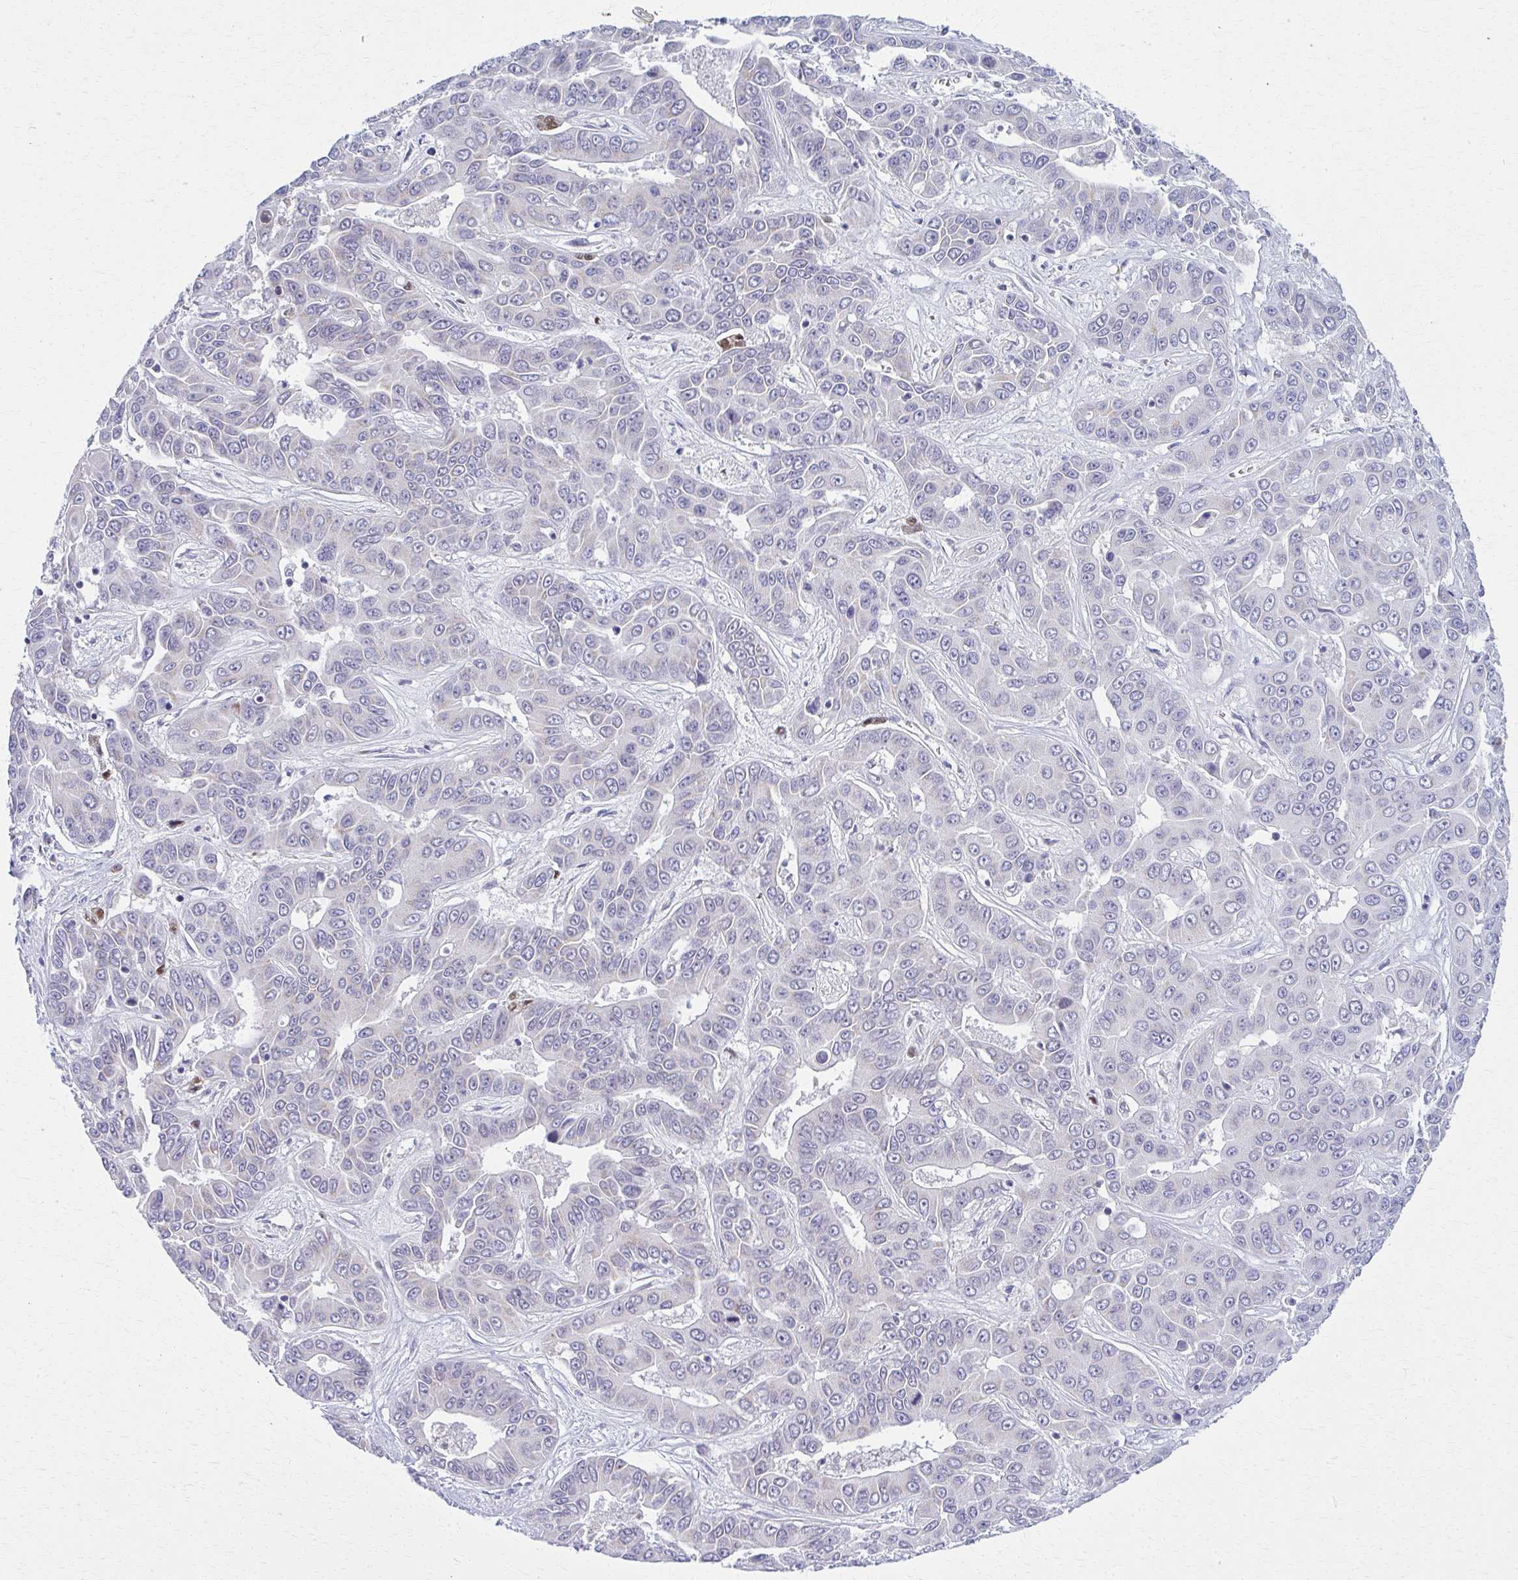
{"staining": {"intensity": "negative", "quantity": "none", "location": "none"}, "tissue": "liver cancer", "cell_type": "Tumor cells", "image_type": "cancer", "snomed": [{"axis": "morphology", "description": "Cholangiocarcinoma"}, {"axis": "topography", "description": "Liver"}], "caption": "There is no significant staining in tumor cells of liver cancer.", "gene": "SCLY", "patient": {"sex": "female", "age": 52}}